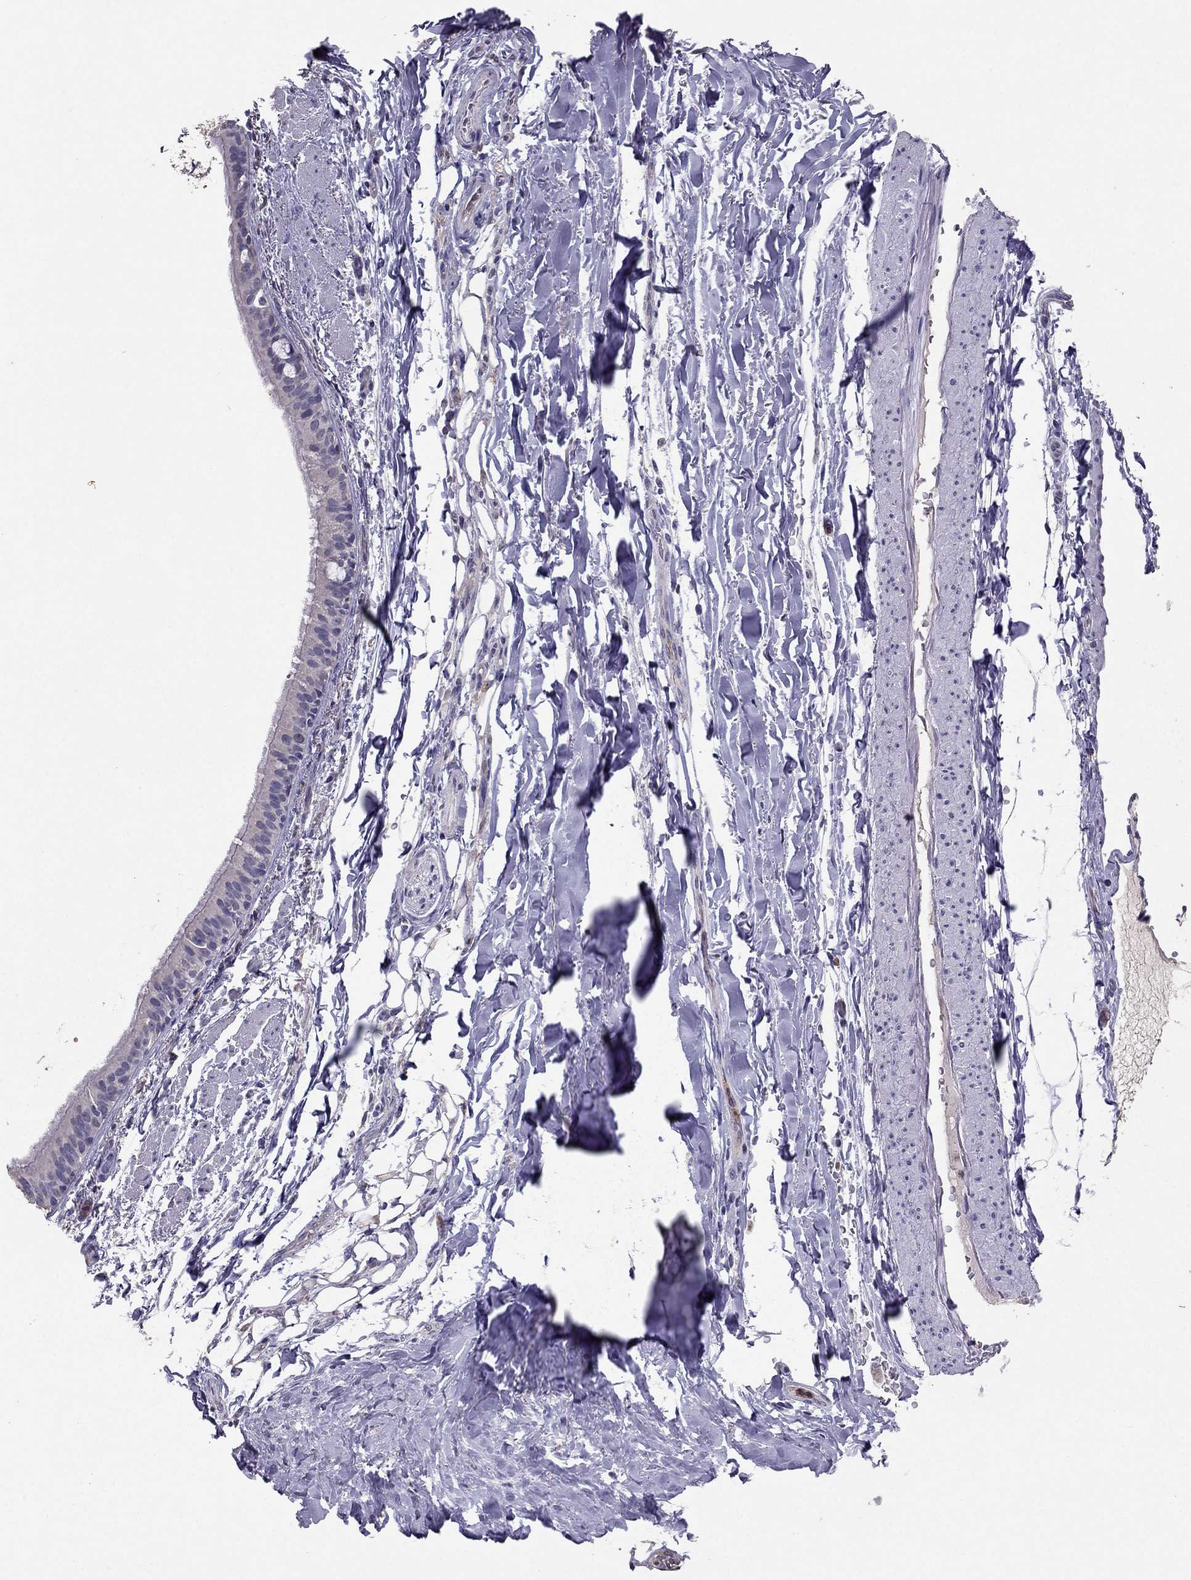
{"staining": {"intensity": "negative", "quantity": "none", "location": "none"}, "tissue": "bronchus", "cell_type": "Respiratory epithelial cells", "image_type": "normal", "snomed": [{"axis": "morphology", "description": "Normal tissue, NOS"}, {"axis": "morphology", "description": "Squamous cell carcinoma, NOS"}, {"axis": "topography", "description": "Bronchus"}, {"axis": "topography", "description": "Lung"}], "caption": "Immunohistochemistry of unremarkable human bronchus reveals no expression in respiratory epithelial cells.", "gene": "RFLNB", "patient": {"sex": "male", "age": 69}}